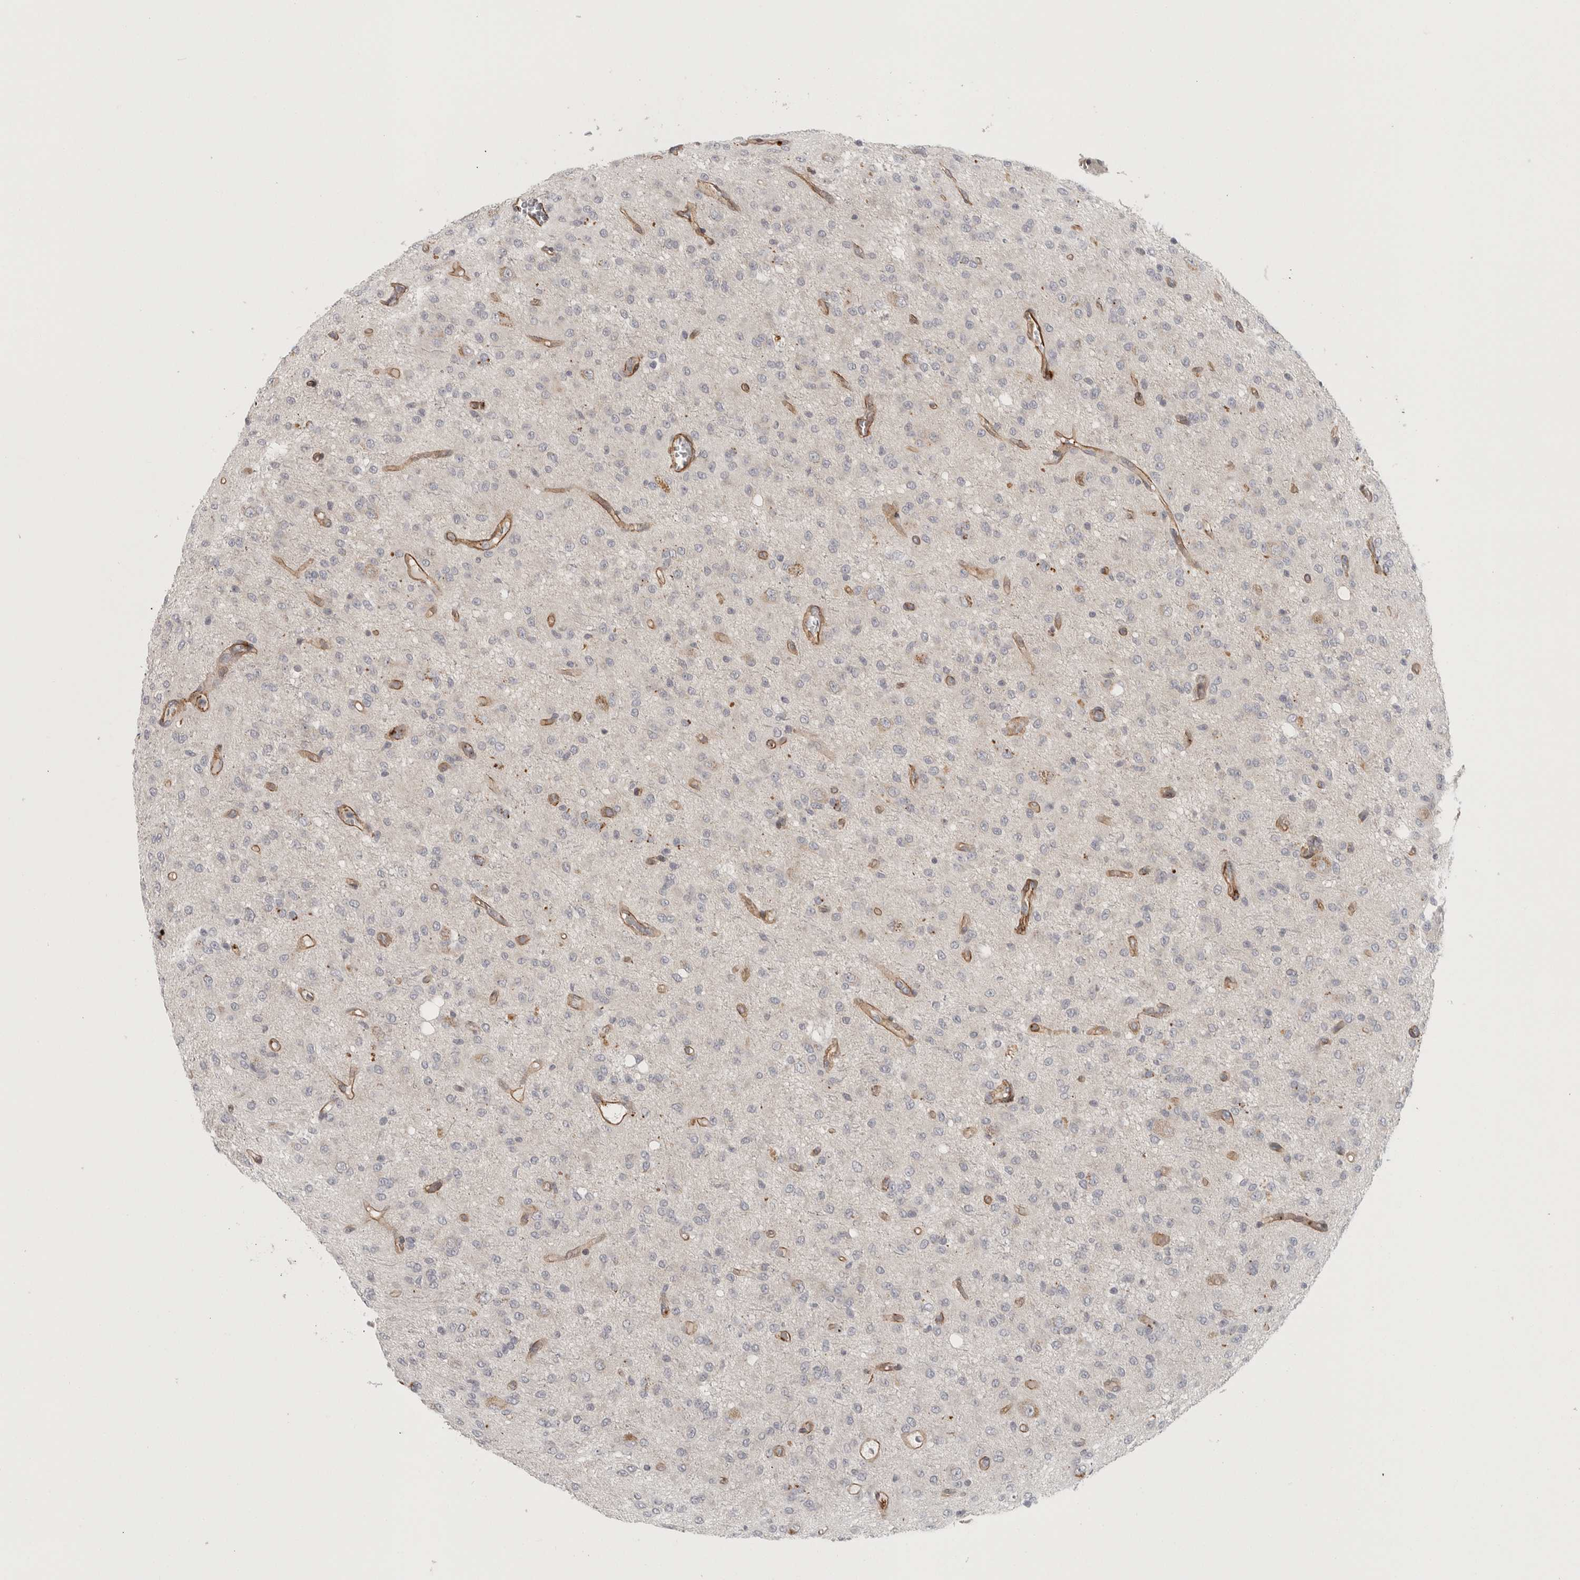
{"staining": {"intensity": "negative", "quantity": "none", "location": "none"}, "tissue": "glioma", "cell_type": "Tumor cells", "image_type": "cancer", "snomed": [{"axis": "morphology", "description": "Glioma, malignant, High grade"}, {"axis": "topography", "description": "Brain"}], "caption": "An image of malignant high-grade glioma stained for a protein shows no brown staining in tumor cells. The staining is performed using DAB (3,3'-diaminobenzidine) brown chromogen with nuclei counter-stained in using hematoxylin.", "gene": "LONRF1", "patient": {"sex": "female", "age": 59}}